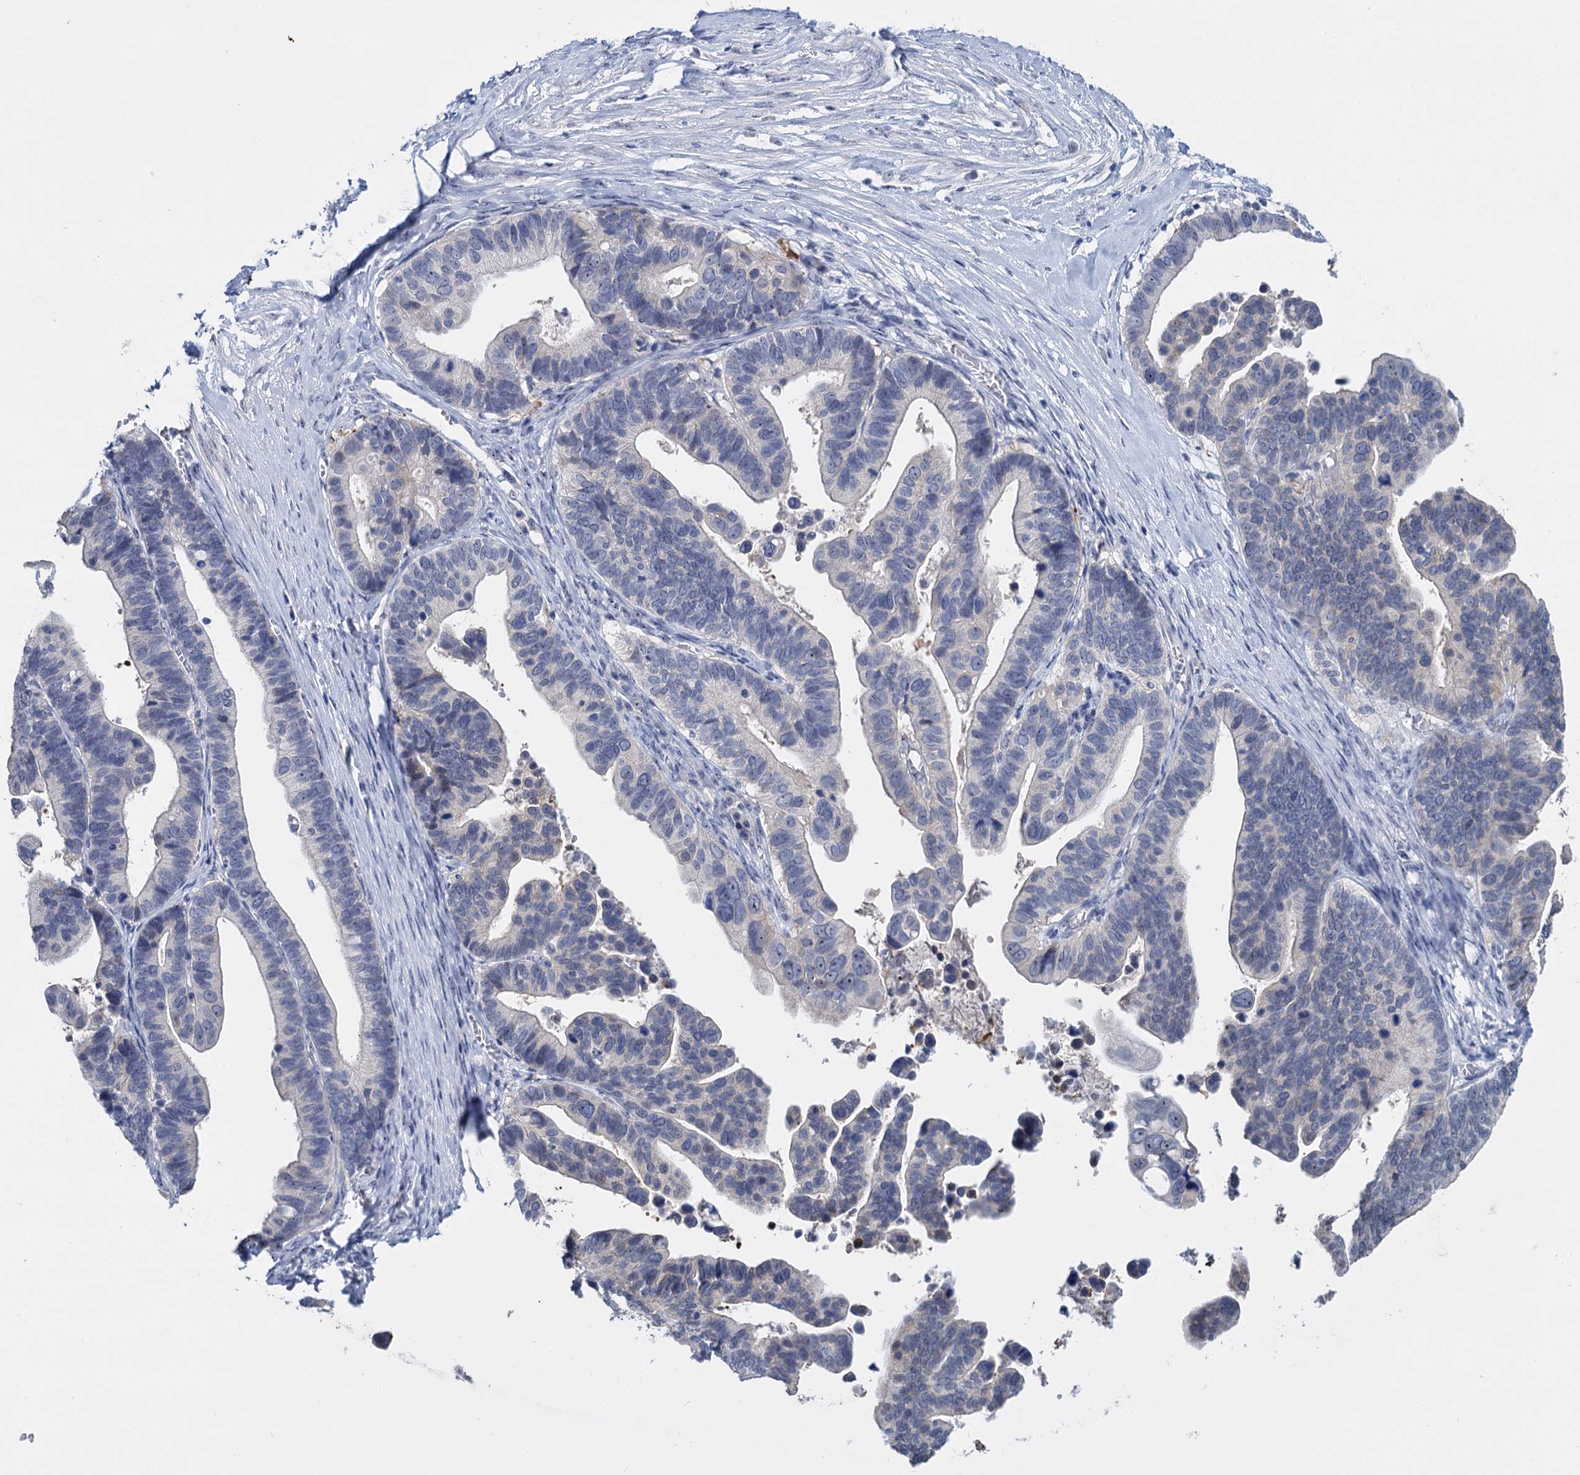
{"staining": {"intensity": "weak", "quantity": "<25%", "location": "cytoplasmic/membranous"}, "tissue": "ovarian cancer", "cell_type": "Tumor cells", "image_type": "cancer", "snomed": [{"axis": "morphology", "description": "Cystadenocarcinoma, serous, NOS"}, {"axis": "topography", "description": "Ovary"}], "caption": "Ovarian cancer (serous cystadenocarcinoma) was stained to show a protein in brown. There is no significant expression in tumor cells. (Immunohistochemistry (ihc), brightfield microscopy, high magnification).", "gene": "SFN", "patient": {"sex": "female", "age": 56}}